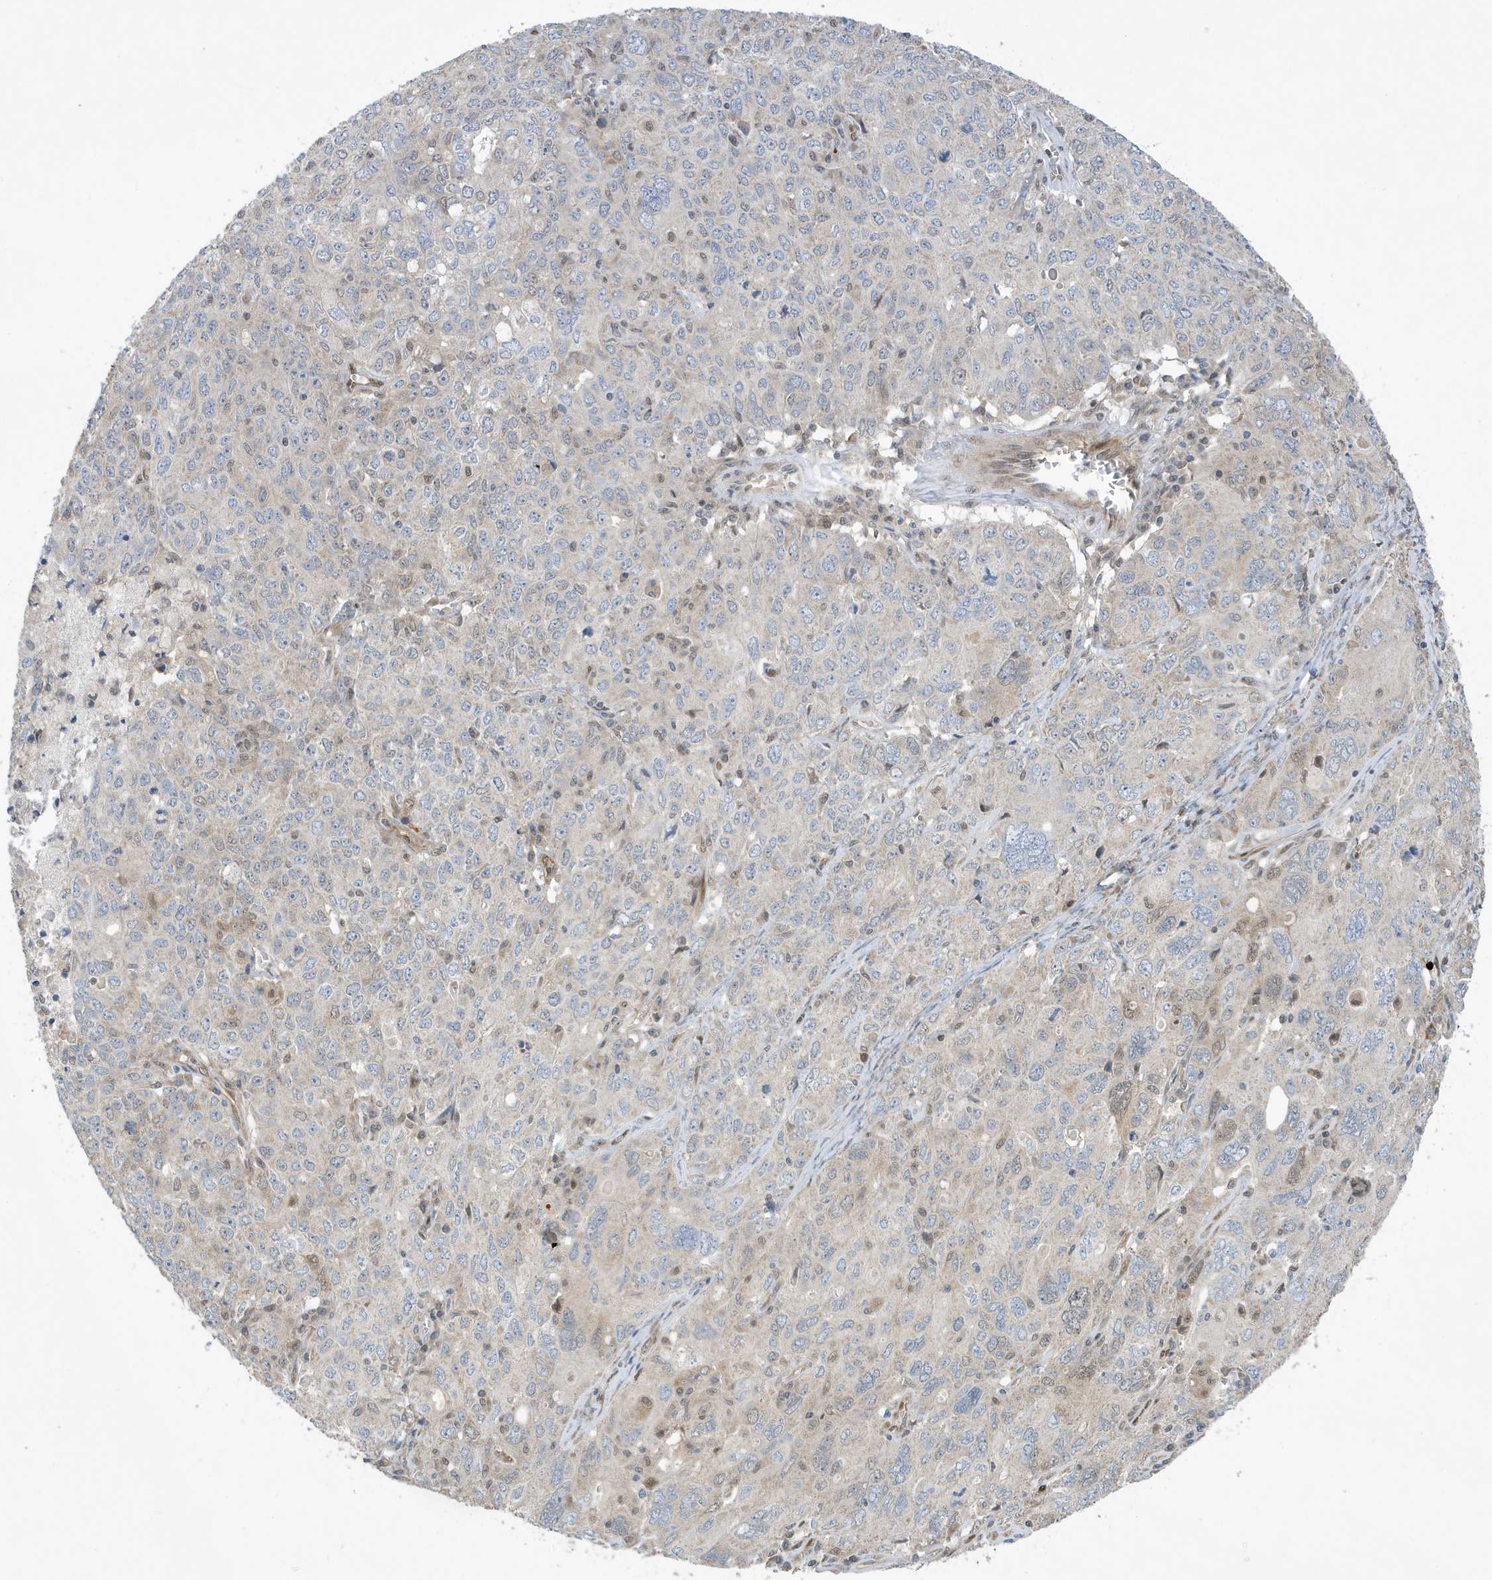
{"staining": {"intensity": "weak", "quantity": "<25%", "location": "cytoplasmic/membranous"}, "tissue": "ovarian cancer", "cell_type": "Tumor cells", "image_type": "cancer", "snomed": [{"axis": "morphology", "description": "Carcinoma, endometroid"}, {"axis": "topography", "description": "Ovary"}], "caption": "The image displays no staining of tumor cells in ovarian cancer (endometroid carcinoma).", "gene": "NCOA7", "patient": {"sex": "female", "age": 62}}